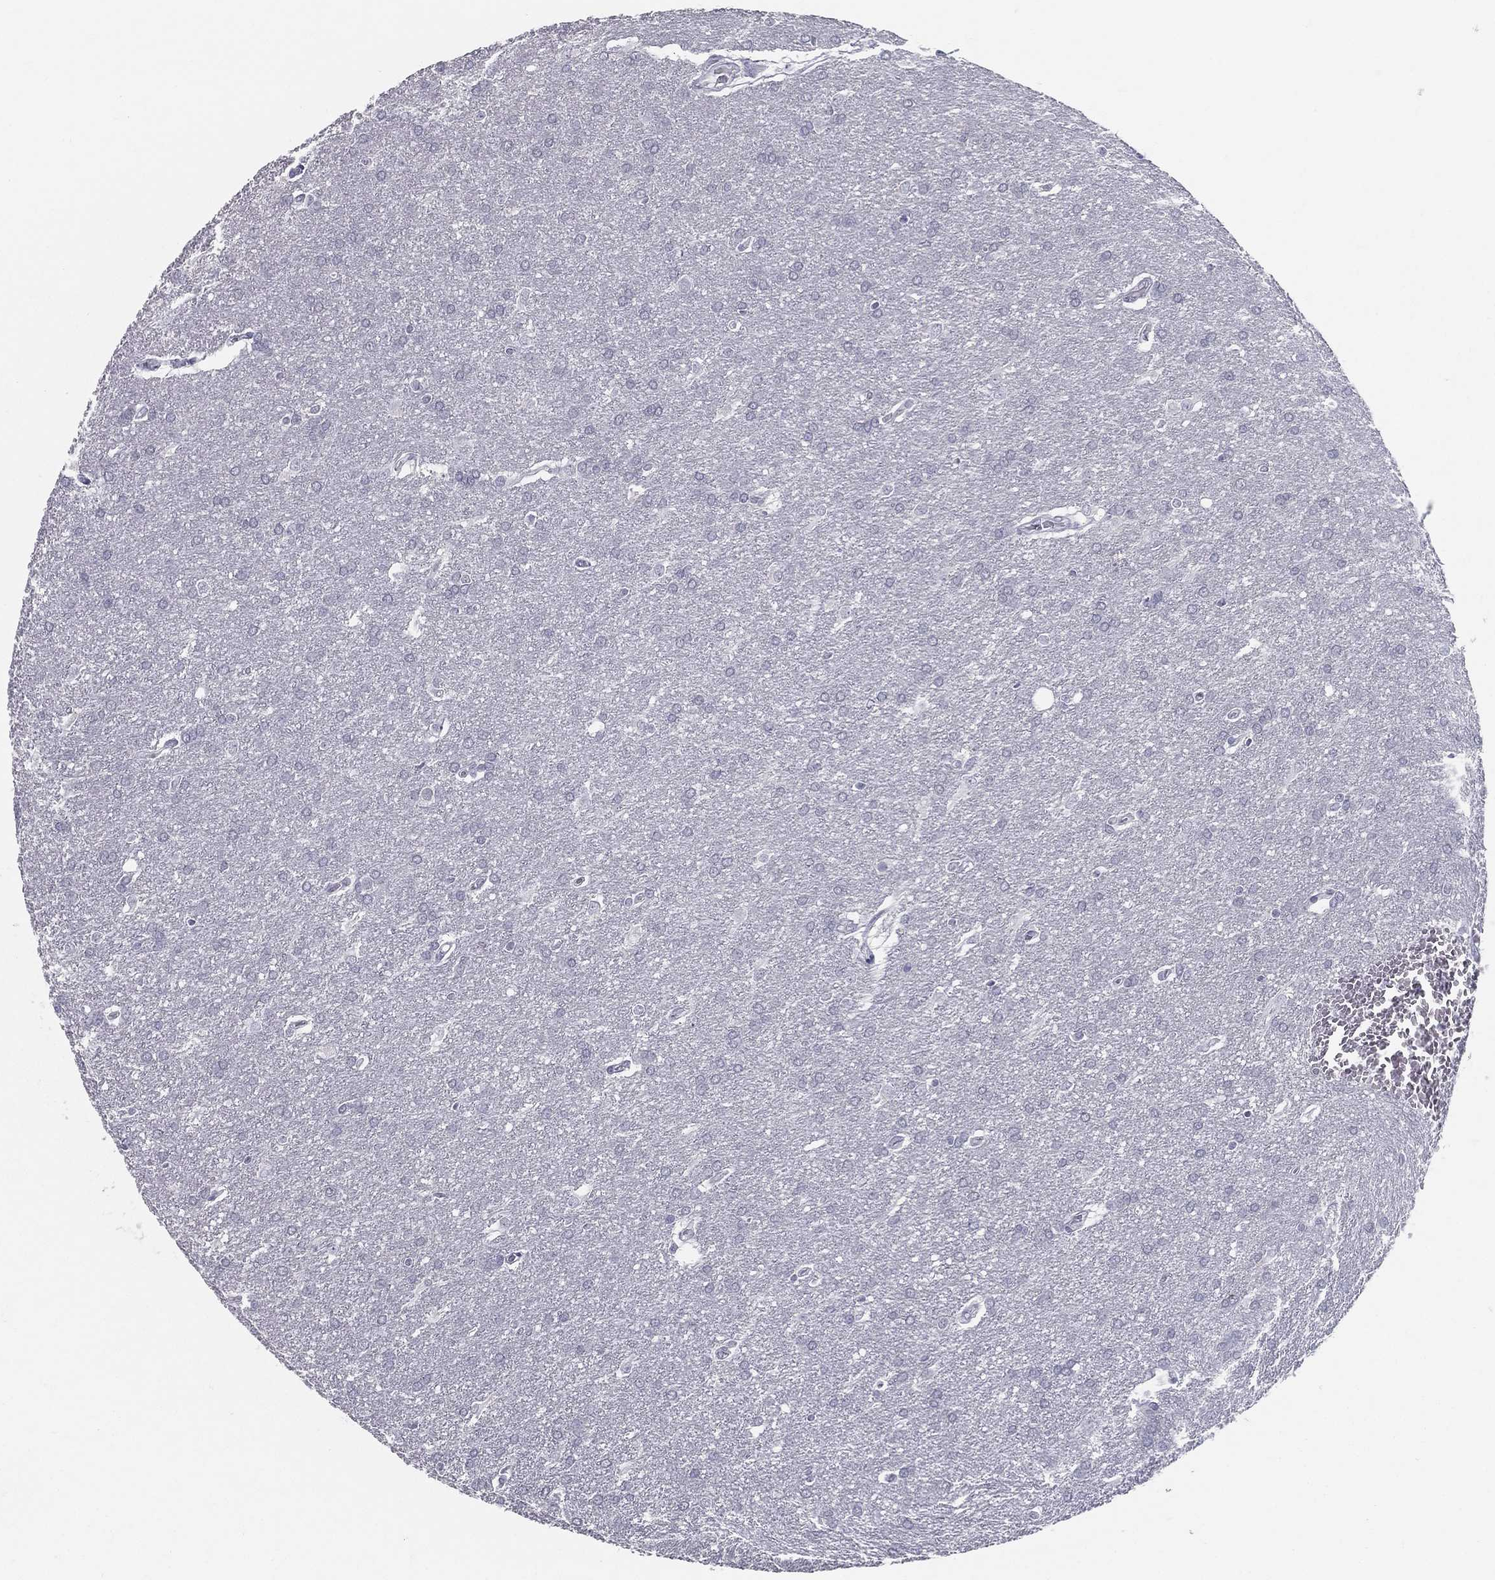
{"staining": {"intensity": "negative", "quantity": "none", "location": "none"}, "tissue": "glioma", "cell_type": "Tumor cells", "image_type": "cancer", "snomed": [{"axis": "morphology", "description": "Glioma, malignant, Low grade"}, {"axis": "topography", "description": "Brain"}], "caption": "Low-grade glioma (malignant) stained for a protein using immunohistochemistry demonstrates no positivity tumor cells.", "gene": "ACE2", "patient": {"sex": "female", "age": 32}}